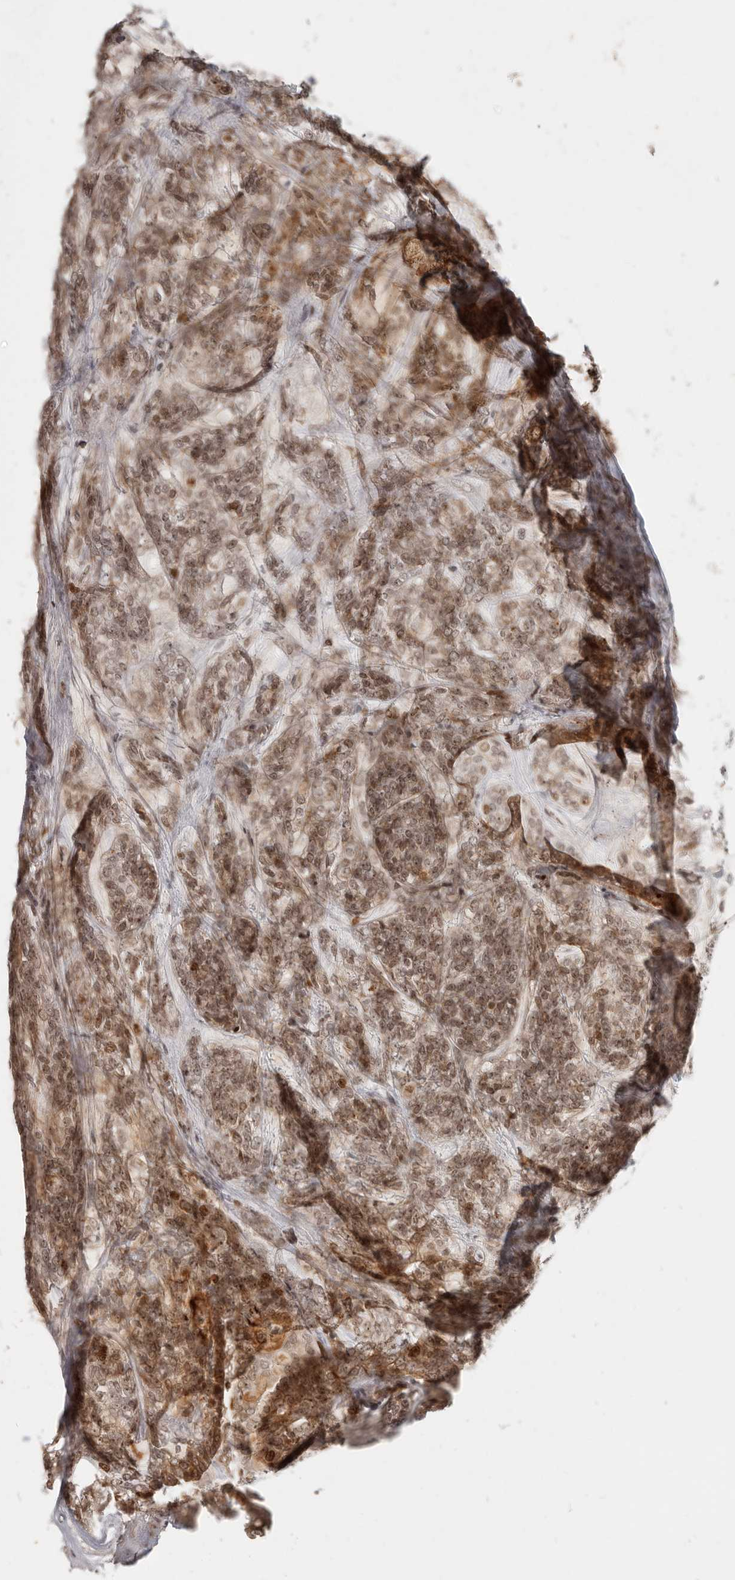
{"staining": {"intensity": "moderate", "quantity": ">75%", "location": "nuclear"}, "tissue": "head and neck cancer", "cell_type": "Tumor cells", "image_type": "cancer", "snomed": [{"axis": "morphology", "description": "Adenocarcinoma, NOS"}, {"axis": "topography", "description": "Head-Neck"}], "caption": "Immunohistochemistry micrograph of neoplastic tissue: human head and neck cancer (adenocarcinoma) stained using immunohistochemistry (IHC) exhibits medium levels of moderate protein expression localized specifically in the nuclear of tumor cells, appearing as a nuclear brown color.", "gene": "RFC2", "patient": {"sex": "male", "age": 66}}